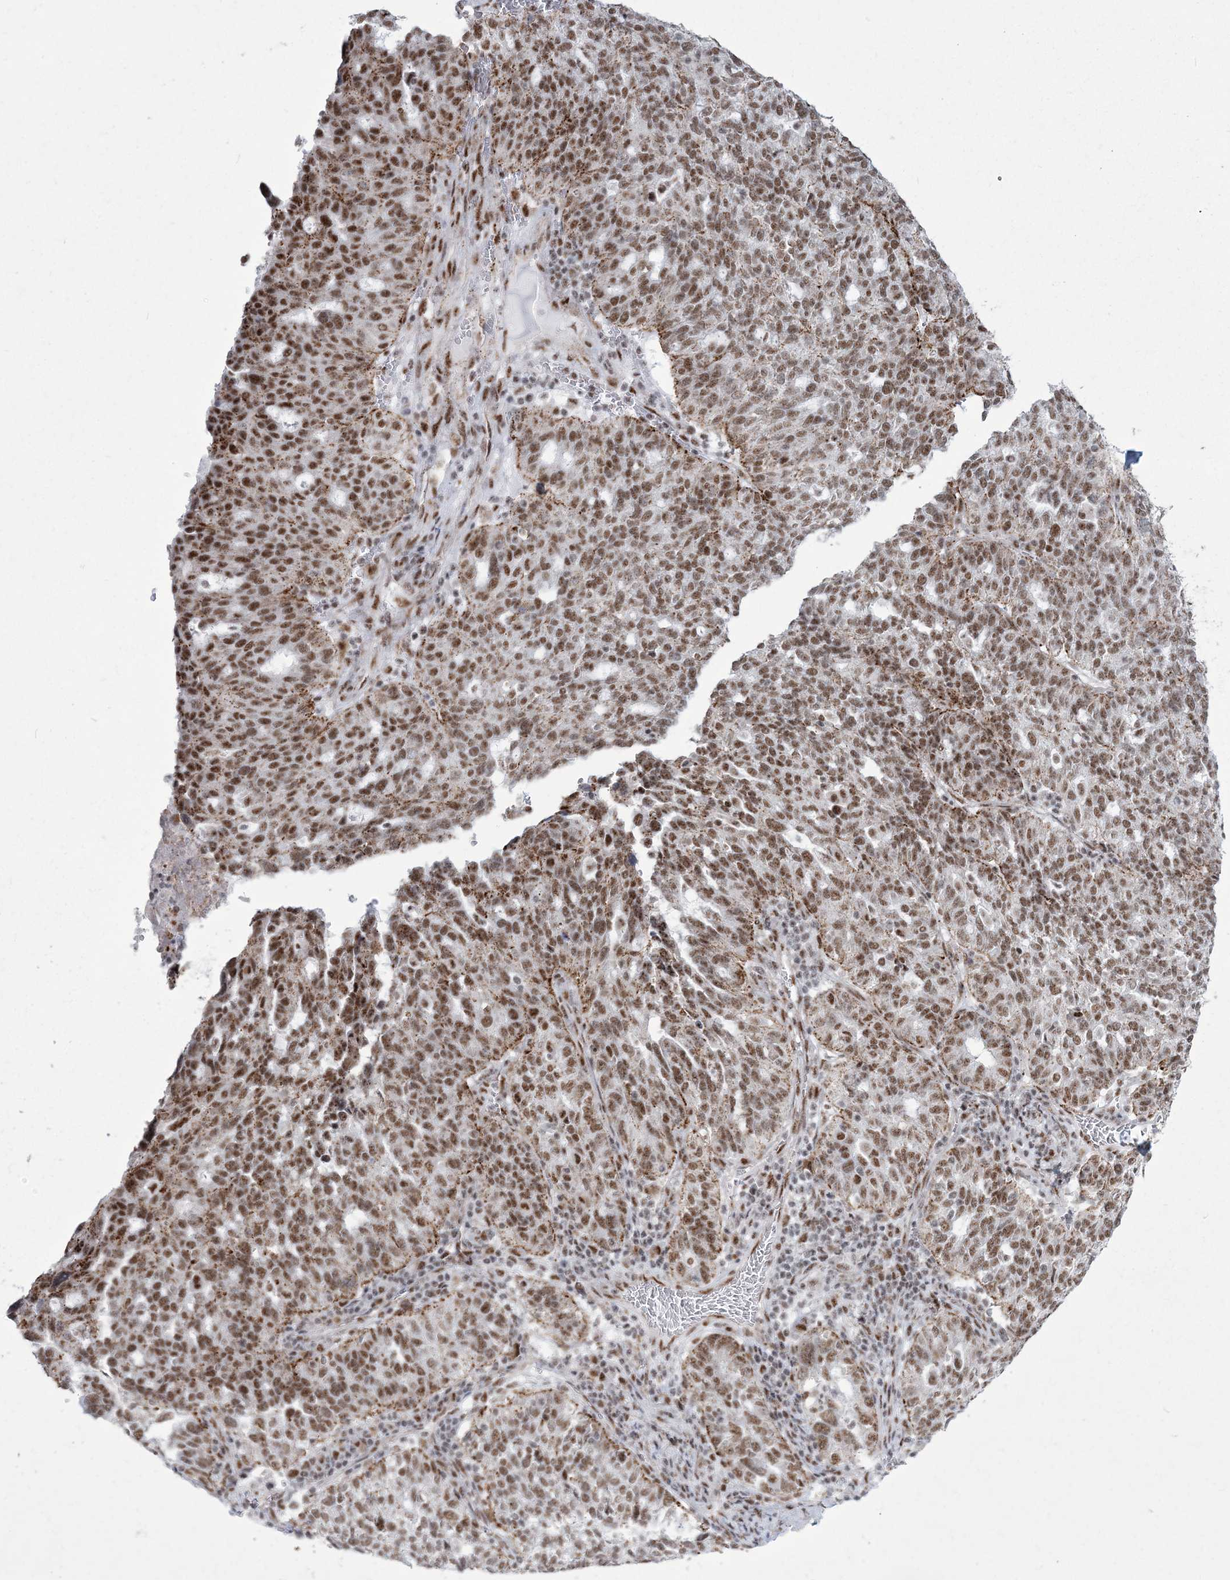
{"staining": {"intensity": "moderate", "quantity": ">75%", "location": "nuclear"}, "tissue": "ovarian cancer", "cell_type": "Tumor cells", "image_type": "cancer", "snomed": [{"axis": "morphology", "description": "Cystadenocarcinoma, serous, NOS"}, {"axis": "topography", "description": "Ovary"}], "caption": "Serous cystadenocarcinoma (ovarian) was stained to show a protein in brown. There is medium levels of moderate nuclear positivity in approximately >75% of tumor cells.", "gene": "RBM17", "patient": {"sex": "female", "age": 59}}